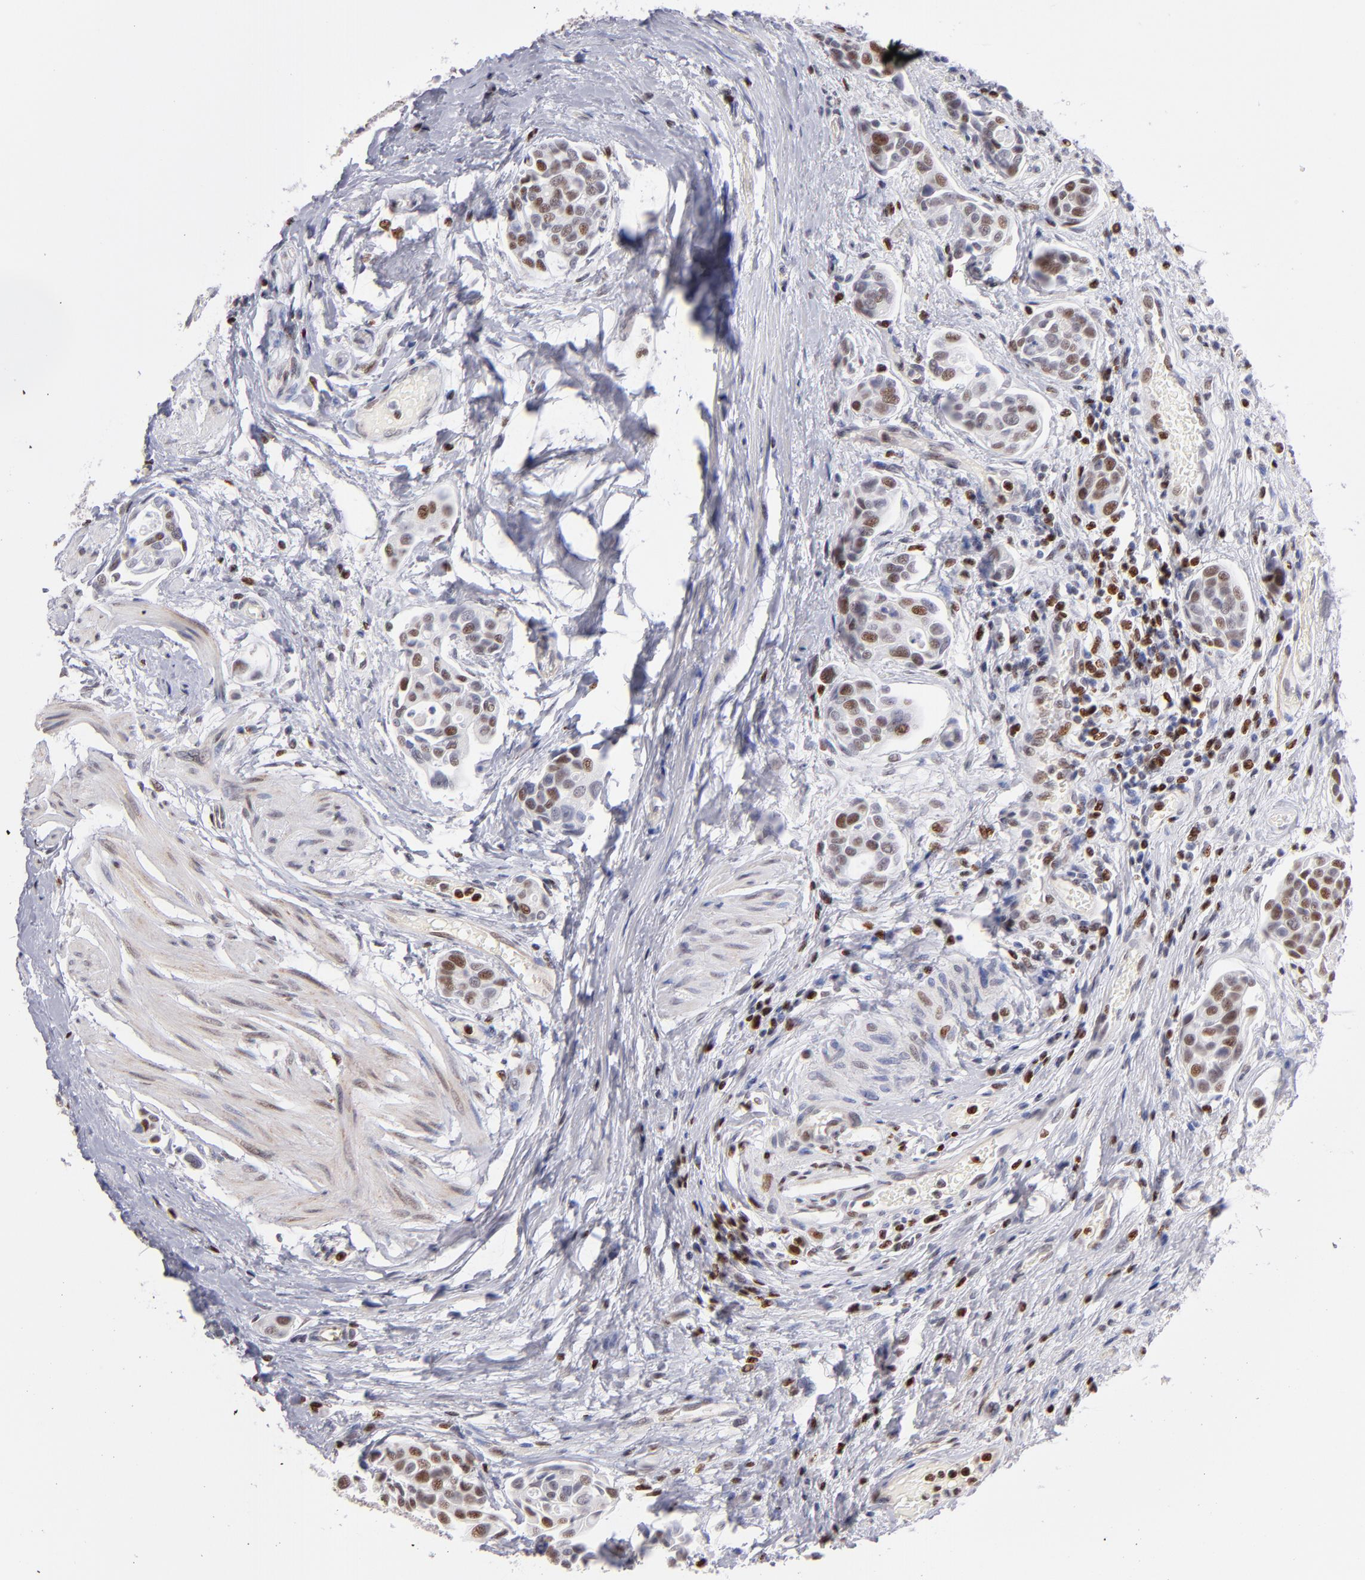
{"staining": {"intensity": "moderate", "quantity": "25%-75%", "location": "nuclear"}, "tissue": "urothelial cancer", "cell_type": "Tumor cells", "image_type": "cancer", "snomed": [{"axis": "morphology", "description": "Urothelial carcinoma, High grade"}, {"axis": "topography", "description": "Urinary bladder"}], "caption": "This is an image of IHC staining of urothelial carcinoma (high-grade), which shows moderate staining in the nuclear of tumor cells.", "gene": "POLA1", "patient": {"sex": "male", "age": 78}}